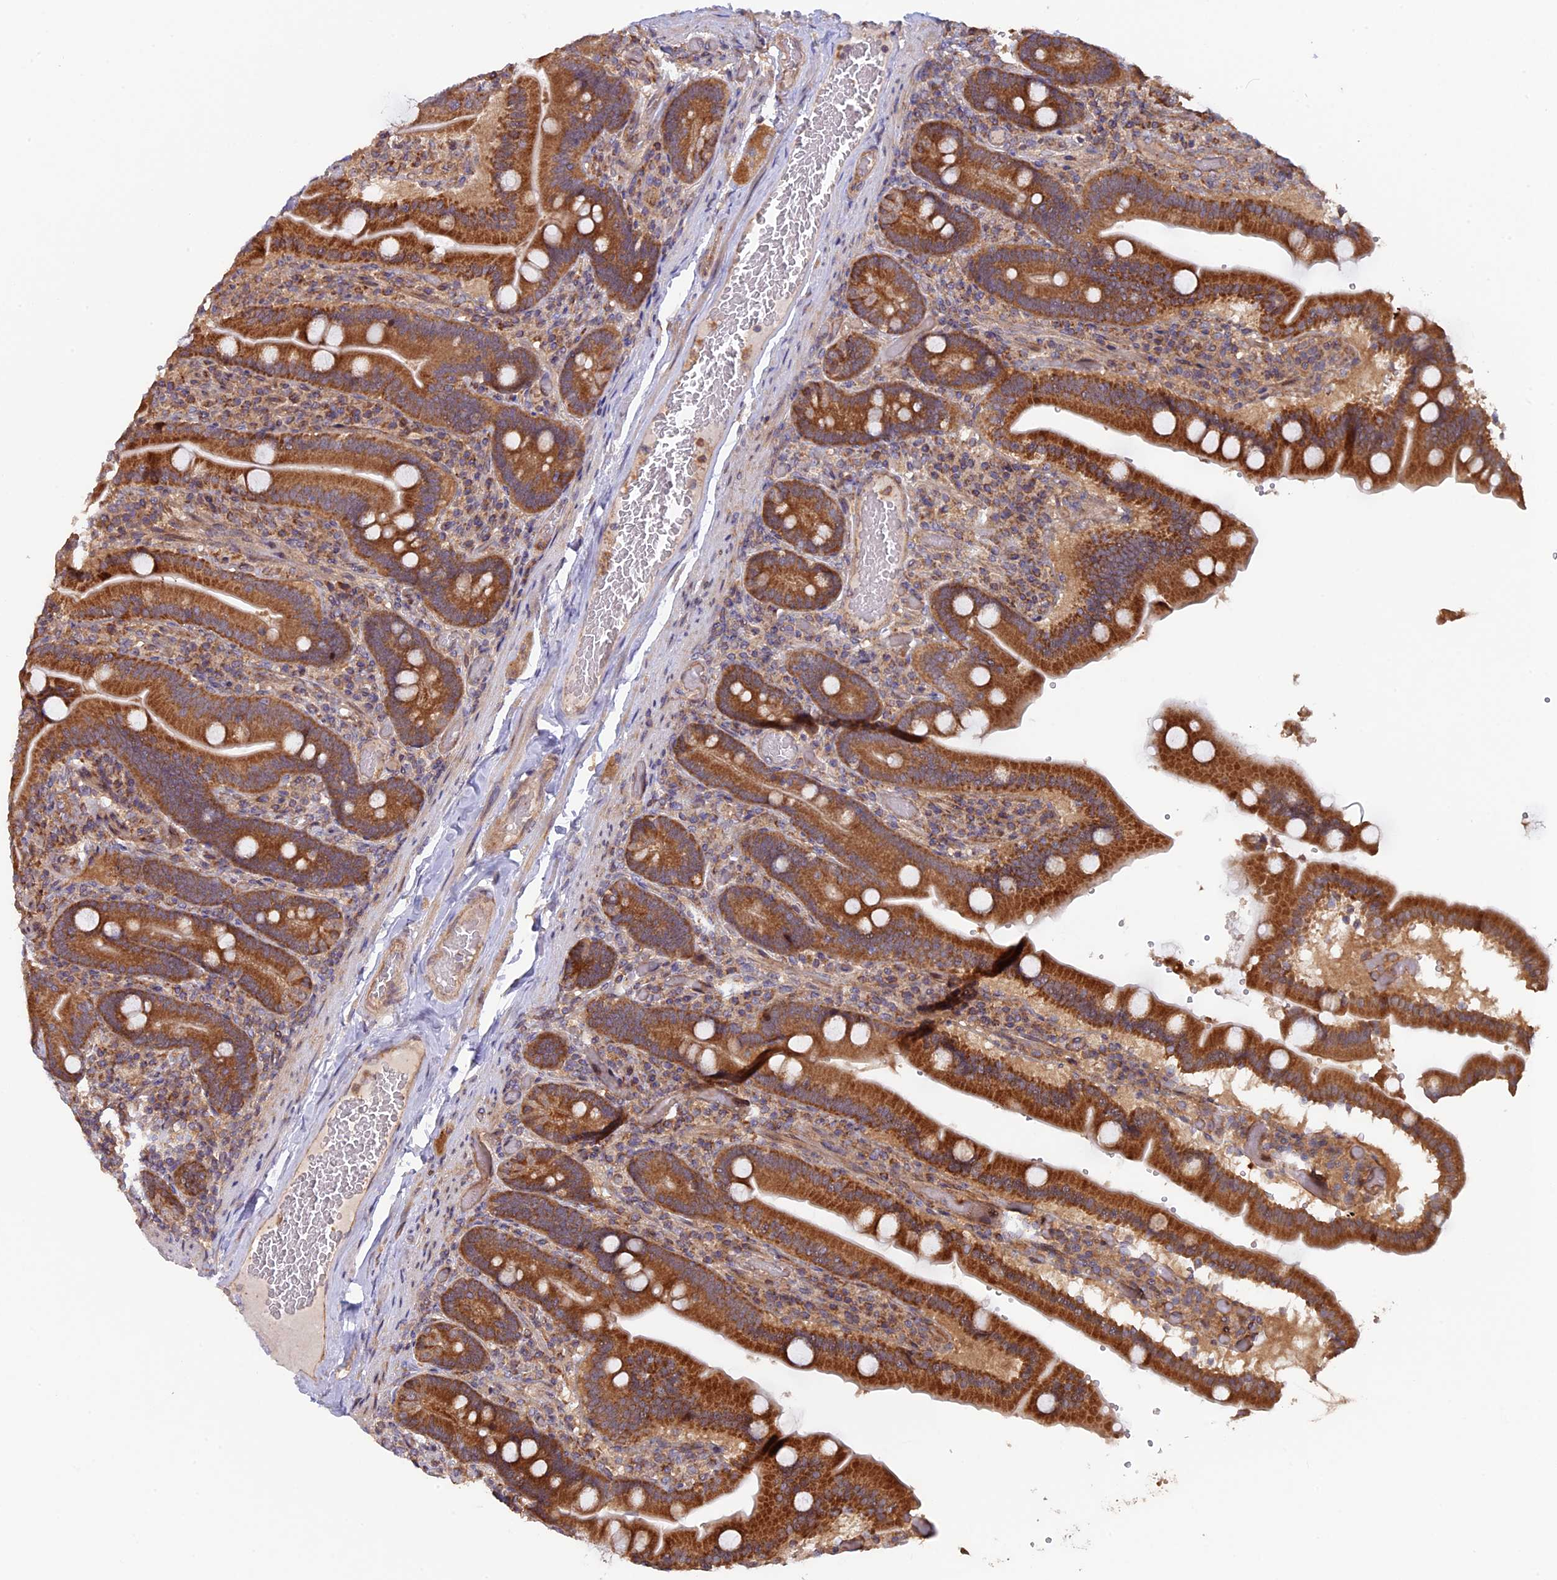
{"staining": {"intensity": "strong", "quantity": ">75%", "location": "cytoplasmic/membranous"}, "tissue": "duodenum", "cell_type": "Glandular cells", "image_type": "normal", "snomed": [{"axis": "morphology", "description": "Normal tissue, NOS"}, {"axis": "topography", "description": "Duodenum"}], "caption": "Duodenum was stained to show a protein in brown. There is high levels of strong cytoplasmic/membranous staining in about >75% of glandular cells. (DAB IHC with brightfield microscopy, high magnification).", "gene": "FERMT1", "patient": {"sex": "female", "age": 62}}